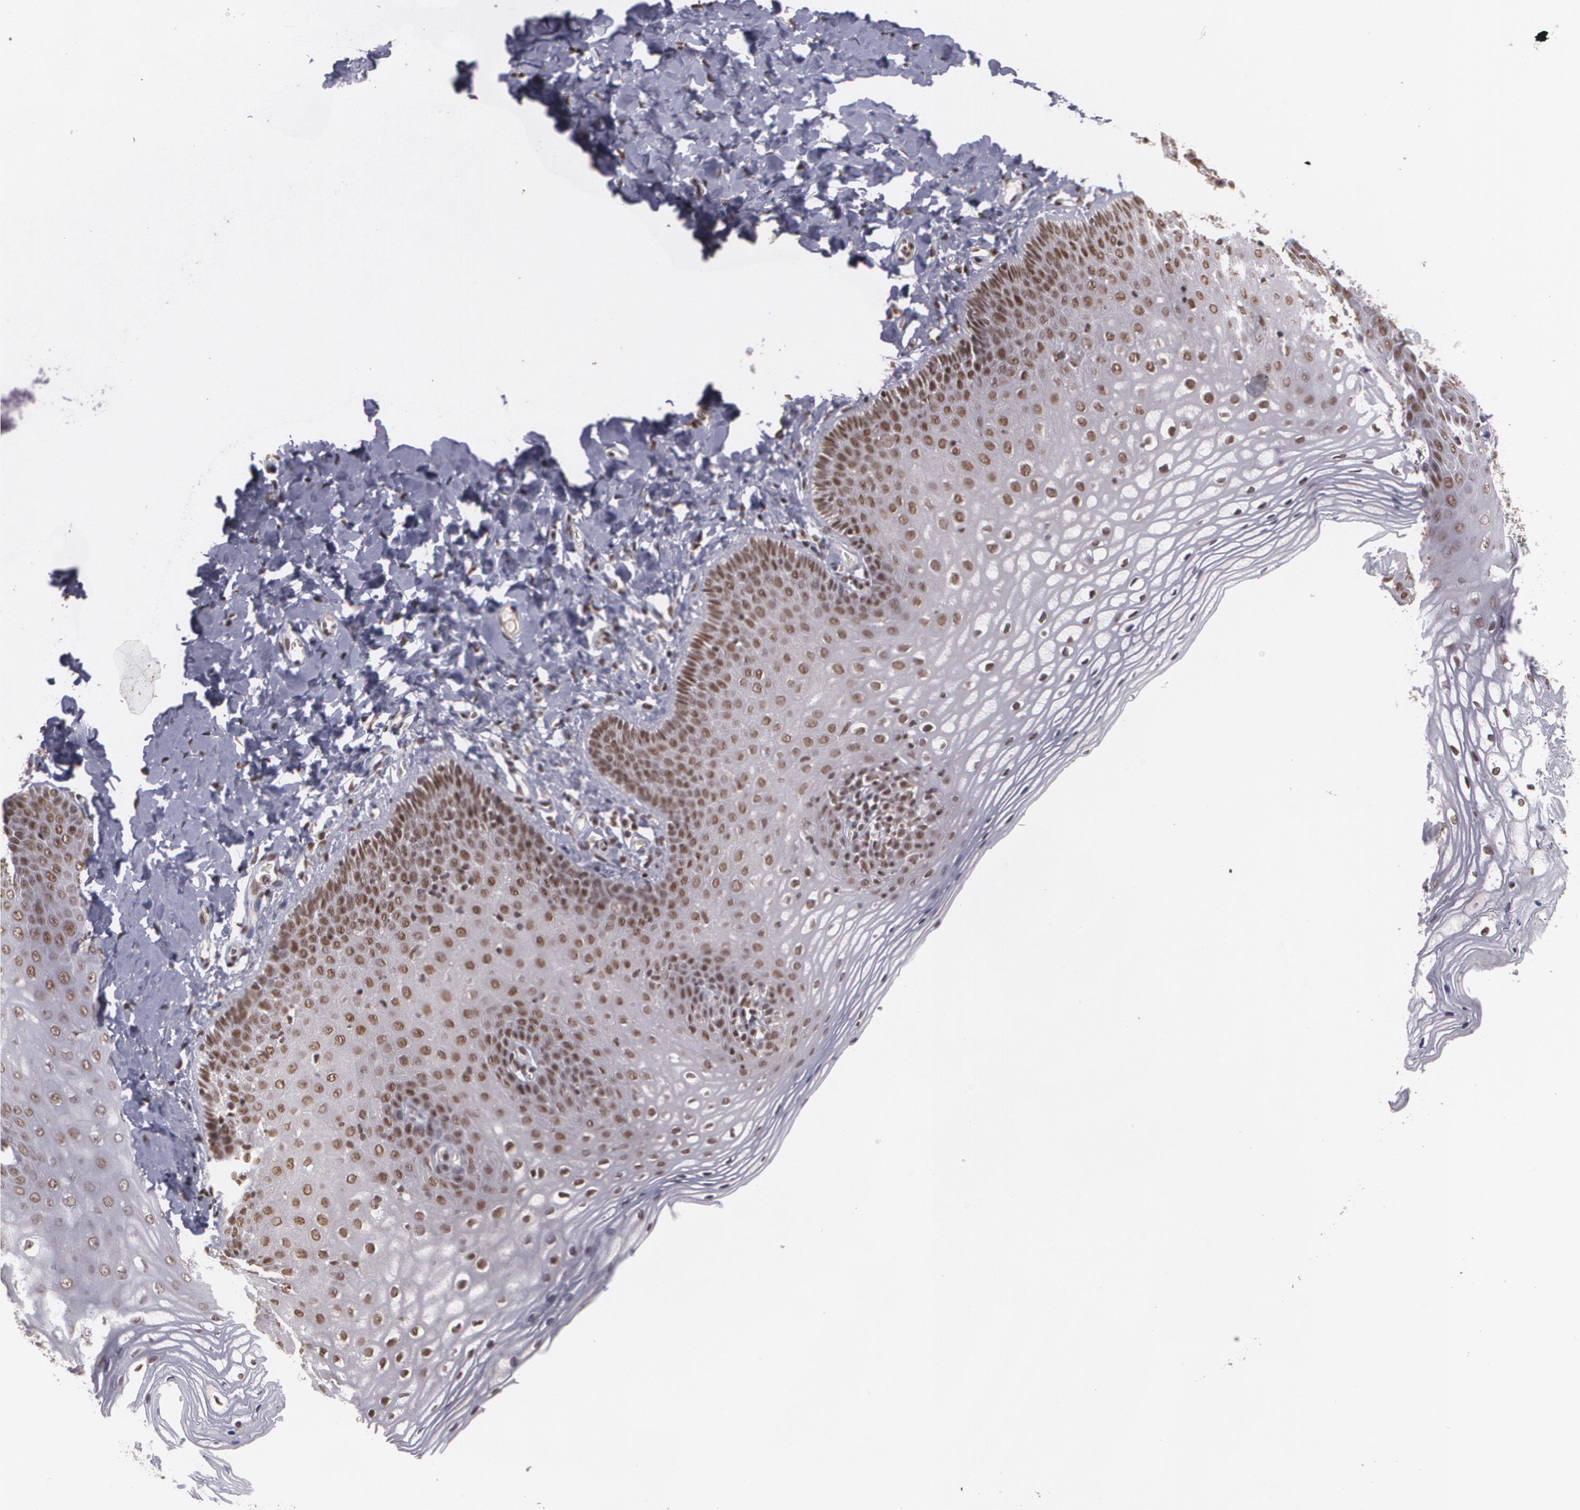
{"staining": {"intensity": "moderate", "quantity": ">75%", "location": "nuclear"}, "tissue": "vagina", "cell_type": "Squamous epithelial cells", "image_type": "normal", "snomed": [{"axis": "morphology", "description": "Normal tissue, NOS"}, {"axis": "topography", "description": "Vagina"}], "caption": "DAB immunohistochemical staining of unremarkable human vagina displays moderate nuclear protein staining in about >75% of squamous epithelial cells. The protein of interest is stained brown, and the nuclei are stained in blue (DAB (3,3'-diaminobenzidine) IHC with brightfield microscopy, high magnification).", "gene": "RXRB", "patient": {"sex": "female", "age": 55}}